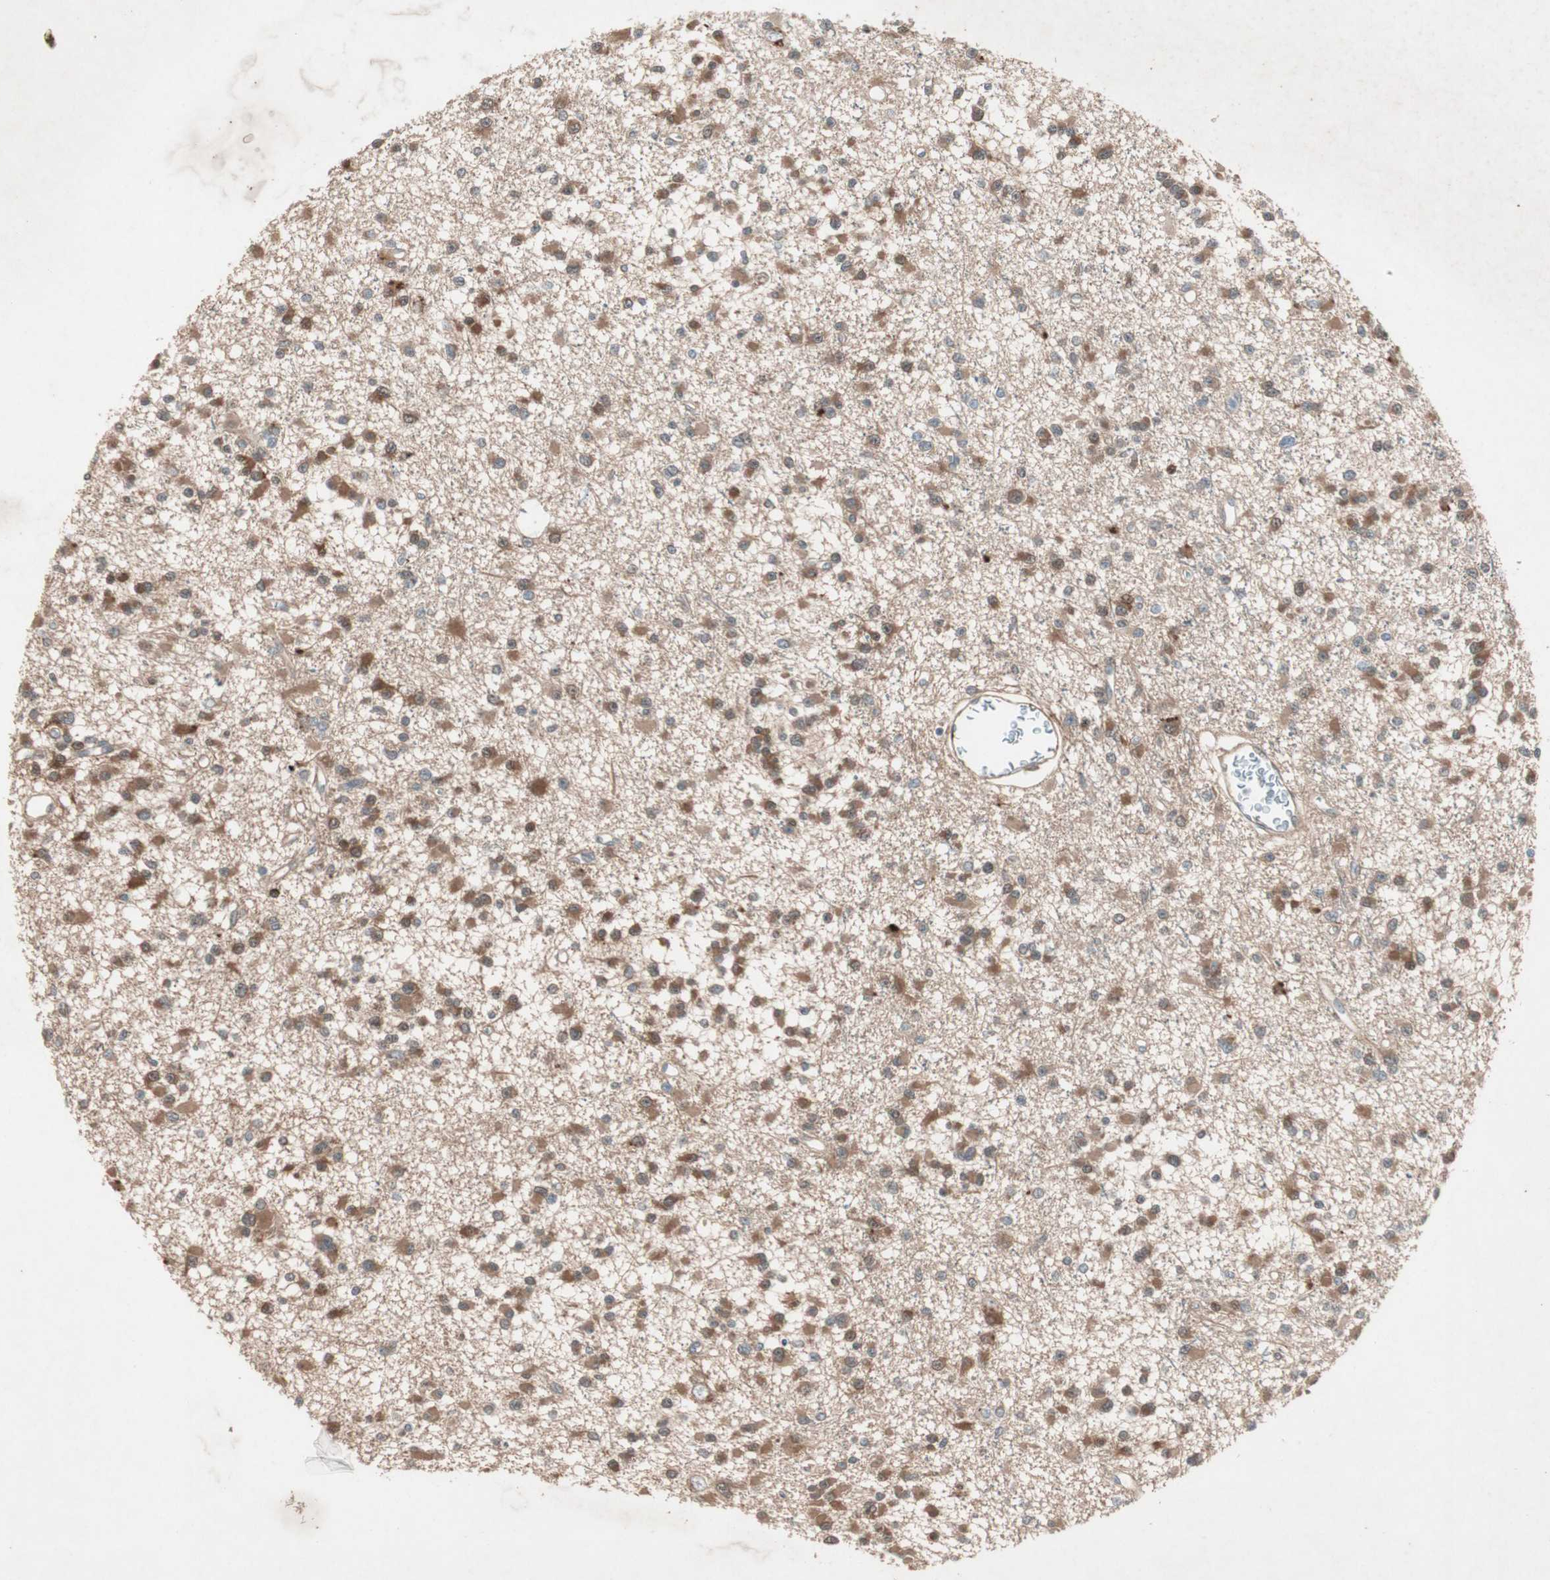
{"staining": {"intensity": "moderate", "quantity": ">75%", "location": "cytoplasmic/membranous"}, "tissue": "glioma", "cell_type": "Tumor cells", "image_type": "cancer", "snomed": [{"axis": "morphology", "description": "Glioma, malignant, Low grade"}, {"axis": "topography", "description": "Brain"}], "caption": "IHC of human malignant glioma (low-grade) demonstrates medium levels of moderate cytoplasmic/membranous expression in about >75% of tumor cells. IHC stains the protein in brown and the nuclei are stained blue.", "gene": "SDSL", "patient": {"sex": "female", "age": 22}}